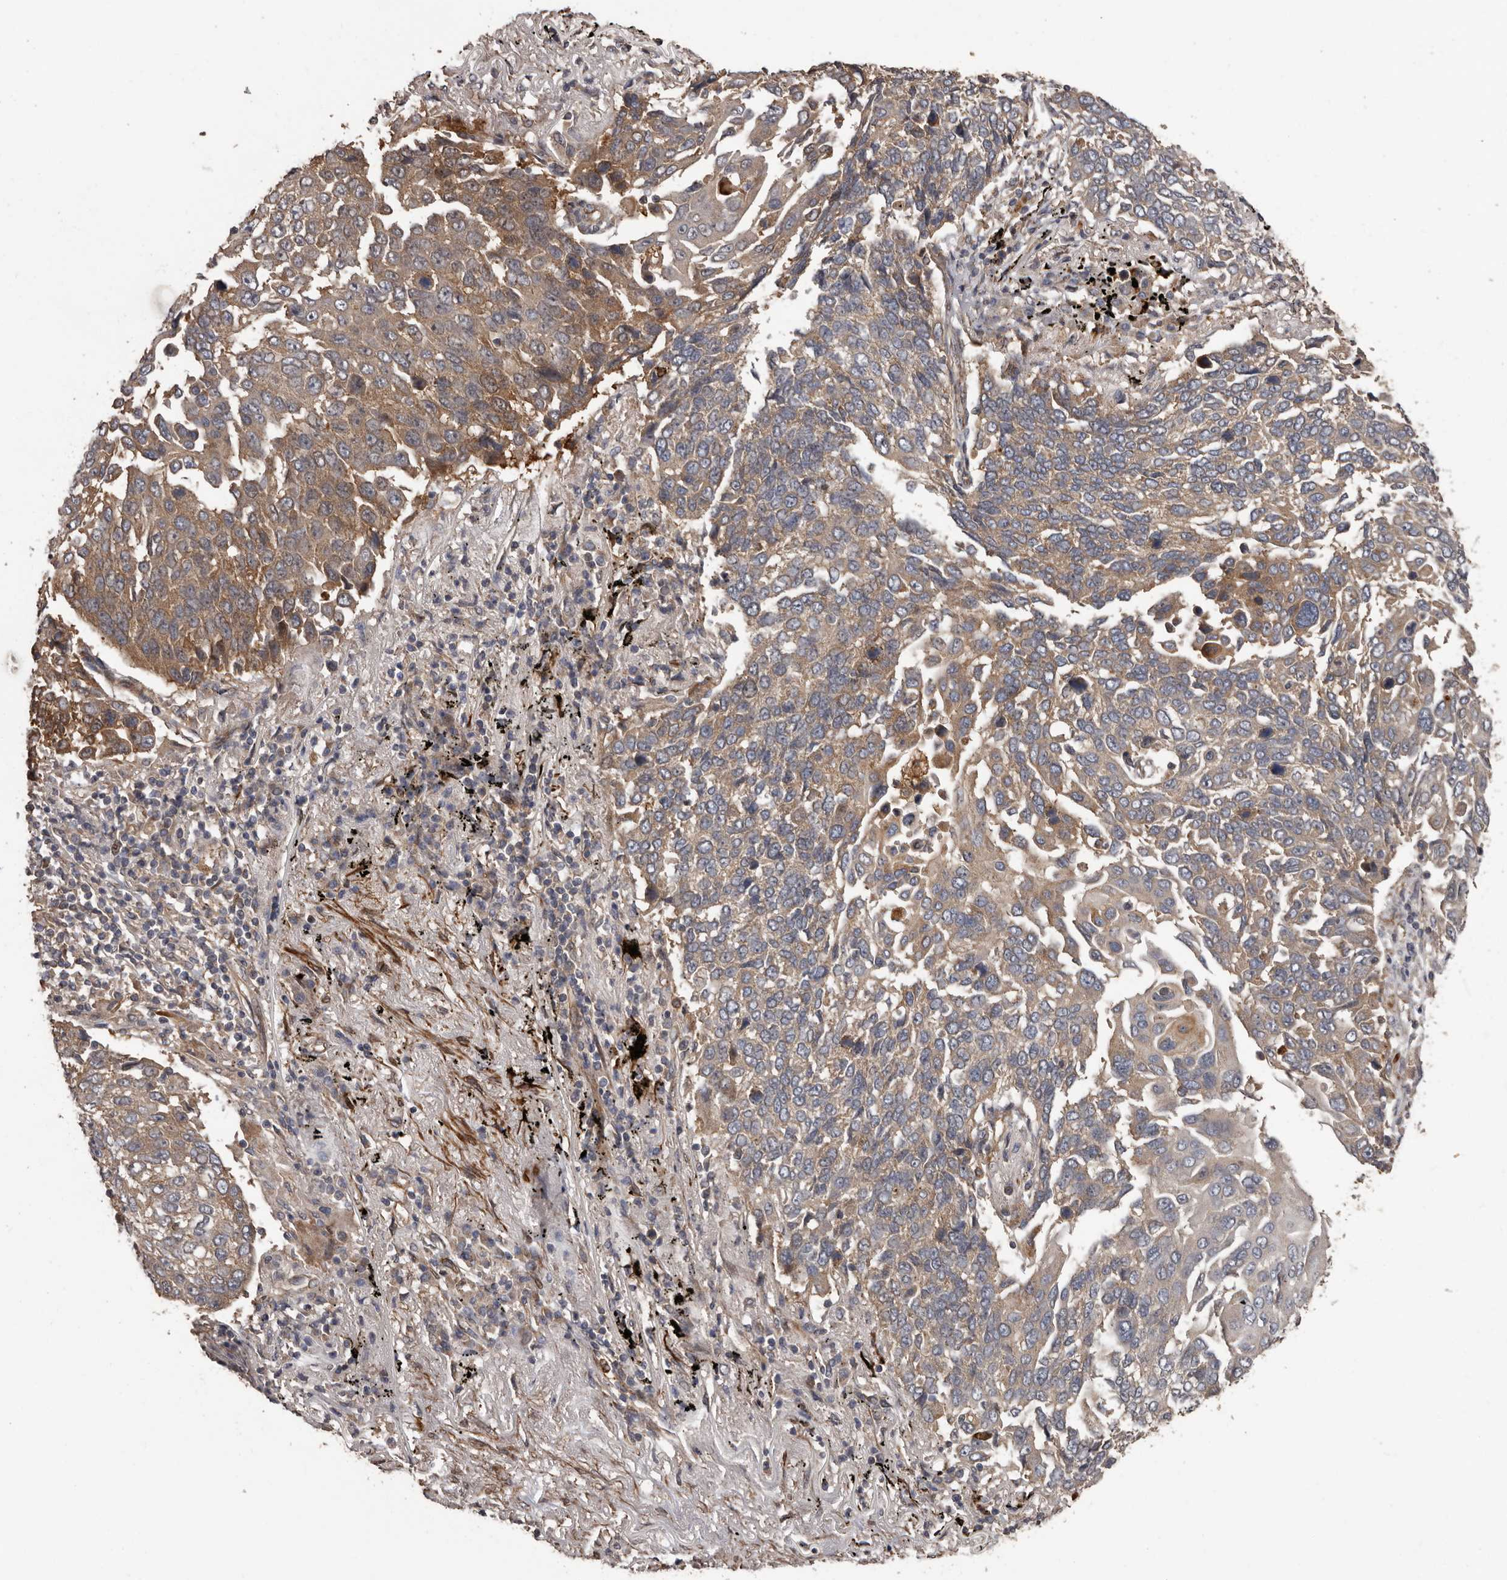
{"staining": {"intensity": "weak", "quantity": ">75%", "location": "cytoplasmic/membranous"}, "tissue": "lung cancer", "cell_type": "Tumor cells", "image_type": "cancer", "snomed": [{"axis": "morphology", "description": "Squamous cell carcinoma, NOS"}, {"axis": "topography", "description": "Lung"}], "caption": "A low amount of weak cytoplasmic/membranous positivity is appreciated in about >75% of tumor cells in lung squamous cell carcinoma tissue. The staining is performed using DAB (3,3'-diaminobenzidine) brown chromogen to label protein expression. The nuclei are counter-stained blue using hematoxylin.", "gene": "ARHGEF5", "patient": {"sex": "male", "age": 66}}